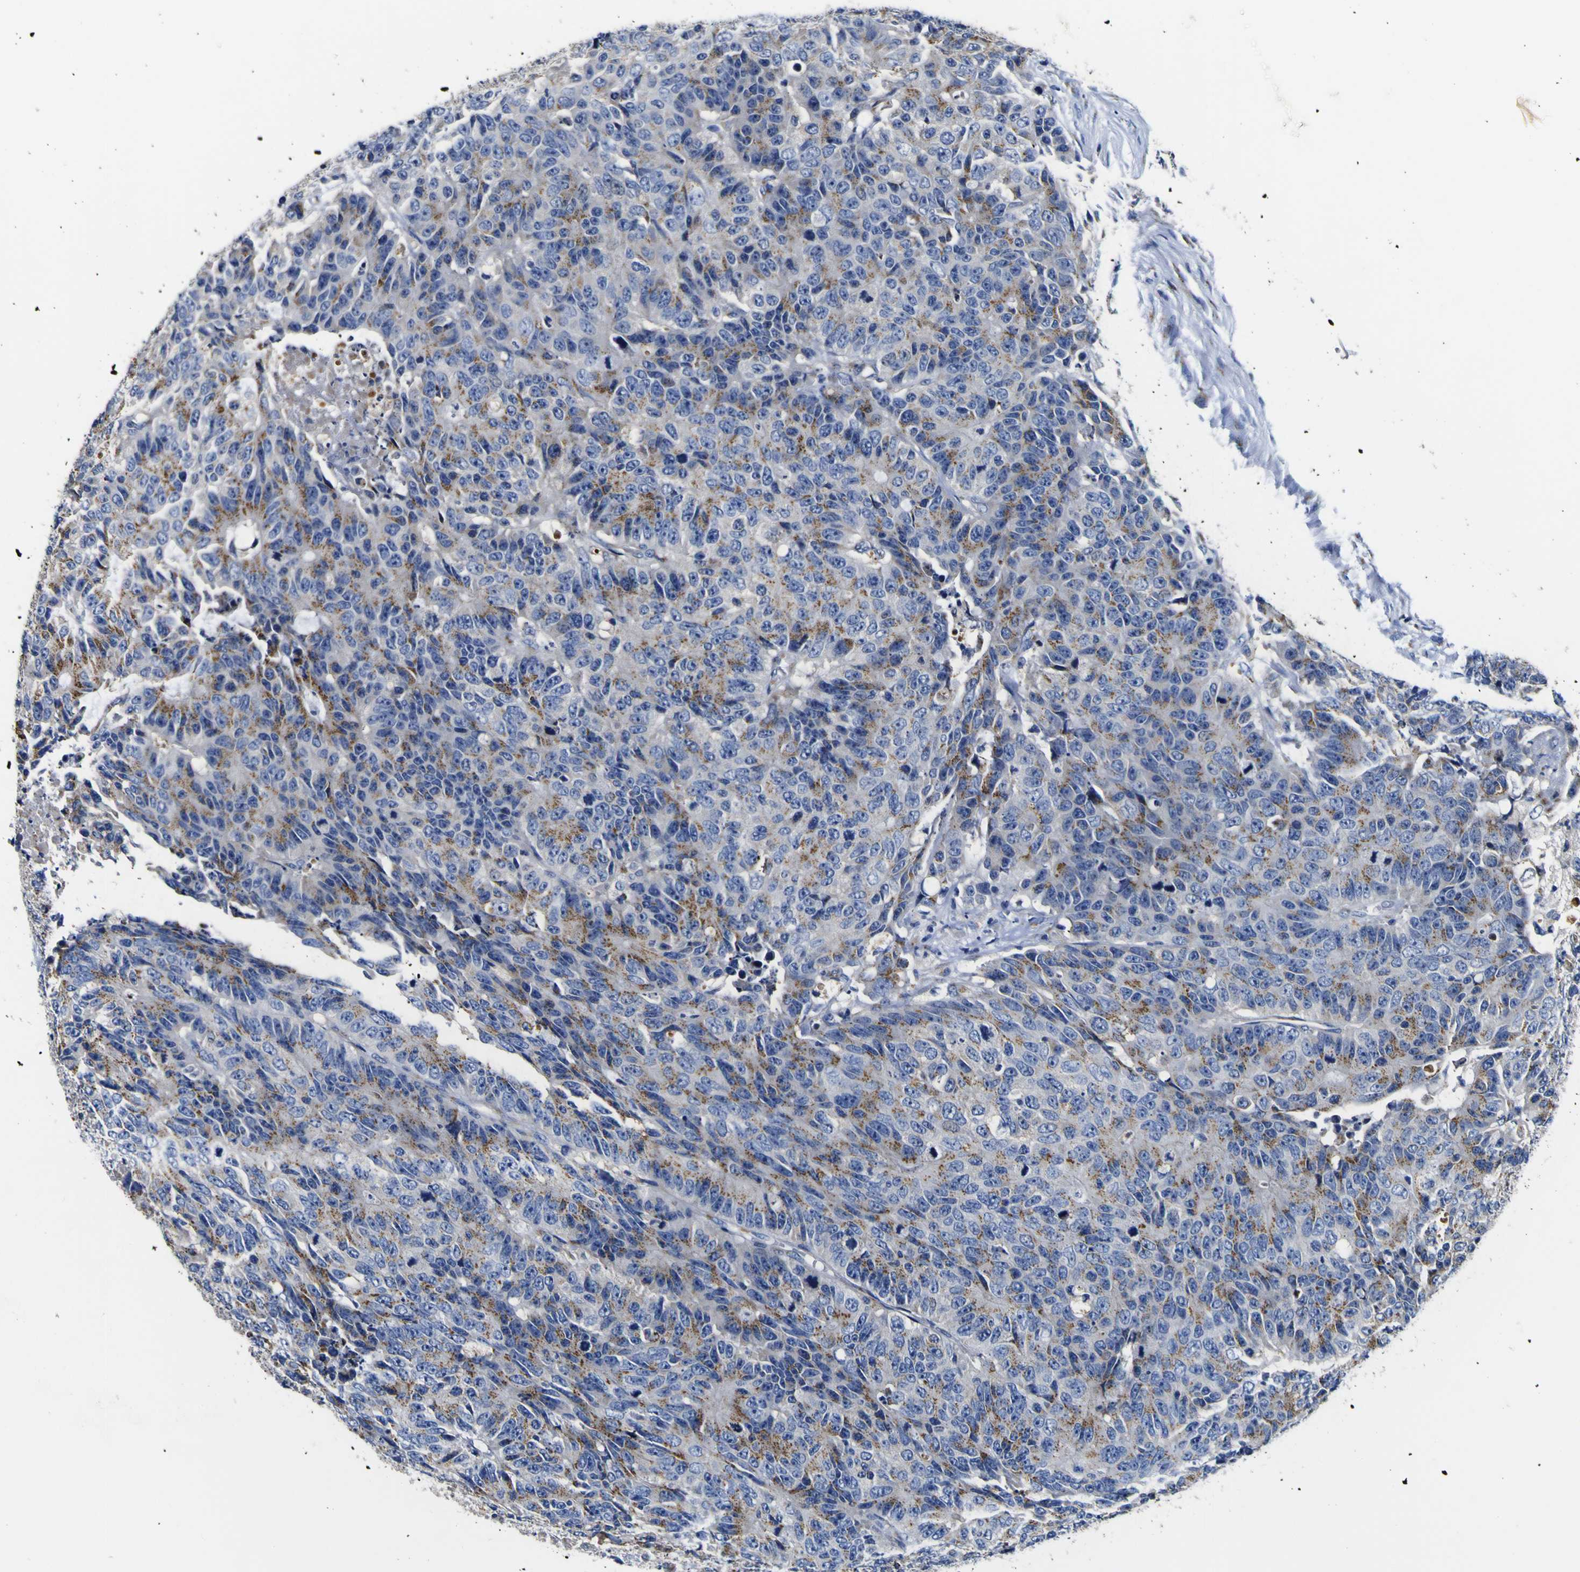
{"staining": {"intensity": "moderate", "quantity": ">75%", "location": "cytoplasmic/membranous"}, "tissue": "colorectal cancer", "cell_type": "Tumor cells", "image_type": "cancer", "snomed": [{"axis": "morphology", "description": "Adenocarcinoma, NOS"}, {"axis": "topography", "description": "Colon"}], "caption": "Moderate cytoplasmic/membranous staining for a protein is identified in about >75% of tumor cells of colorectal cancer using immunohistochemistry (IHC).", "gene": "COA1", "patient": {"sex": "female", "age": 86}}